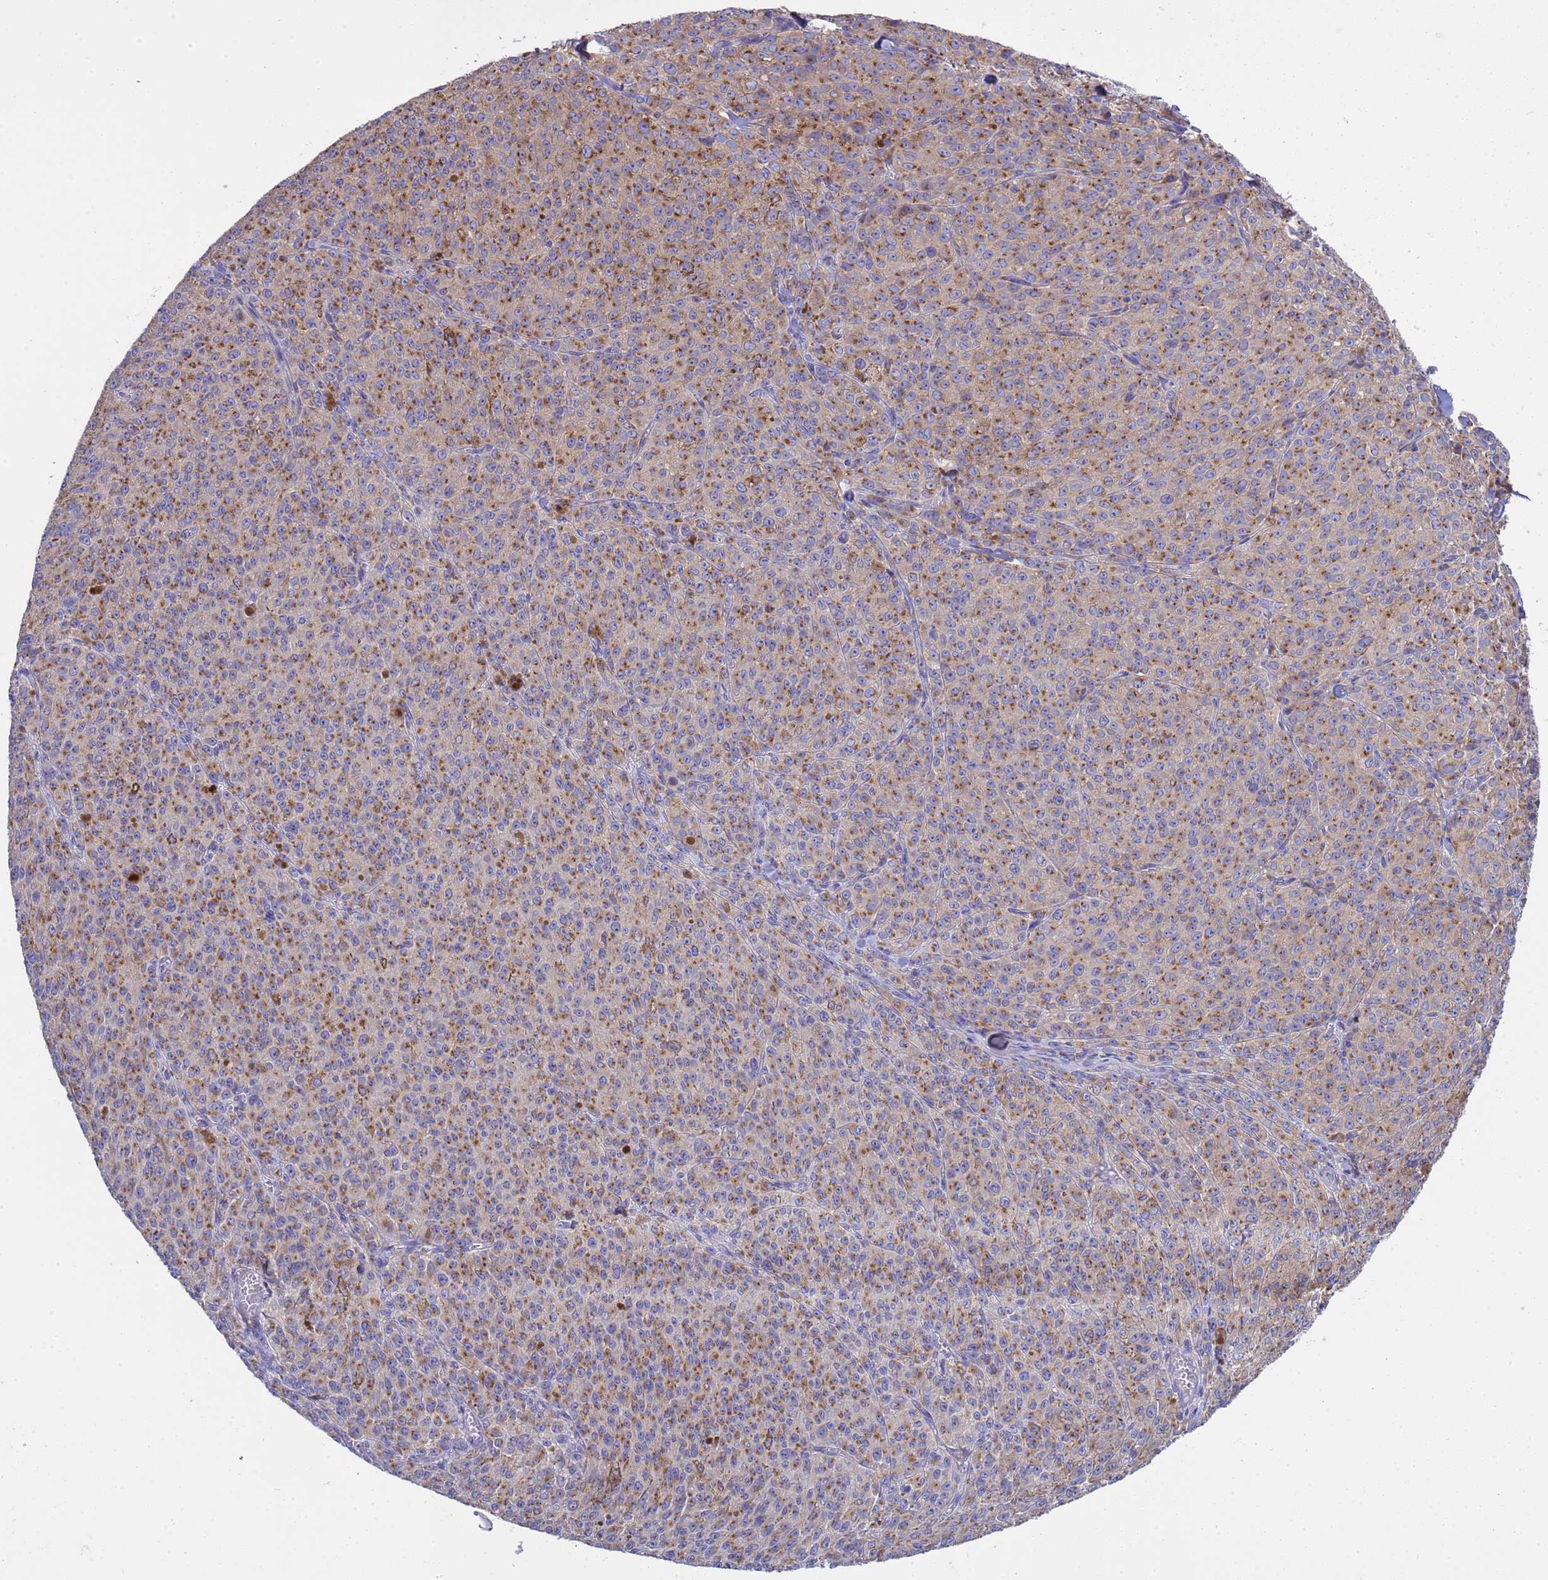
{"staining": {"intensity": "moderate", "quantity": ">75%", "location": "cytoplasmic/membranous"}, "tissue": "melanoma", "cell_type": "Tumor cells", "image_type": "cancer", "snomed": [{"axis": "morphology", "description": "Malignant melanoma, NOS"}, {"axis": "topography", "description": "Skin"}], "caption": "This micrograph demonstrates immunohistochemistry staining of human melanoma, with medium moderate cytoplasmic/membranous positivity in about >75% of tumor cells.", "gene": "ANAPC1", "patient": {"sex": "female", "age": 52}}